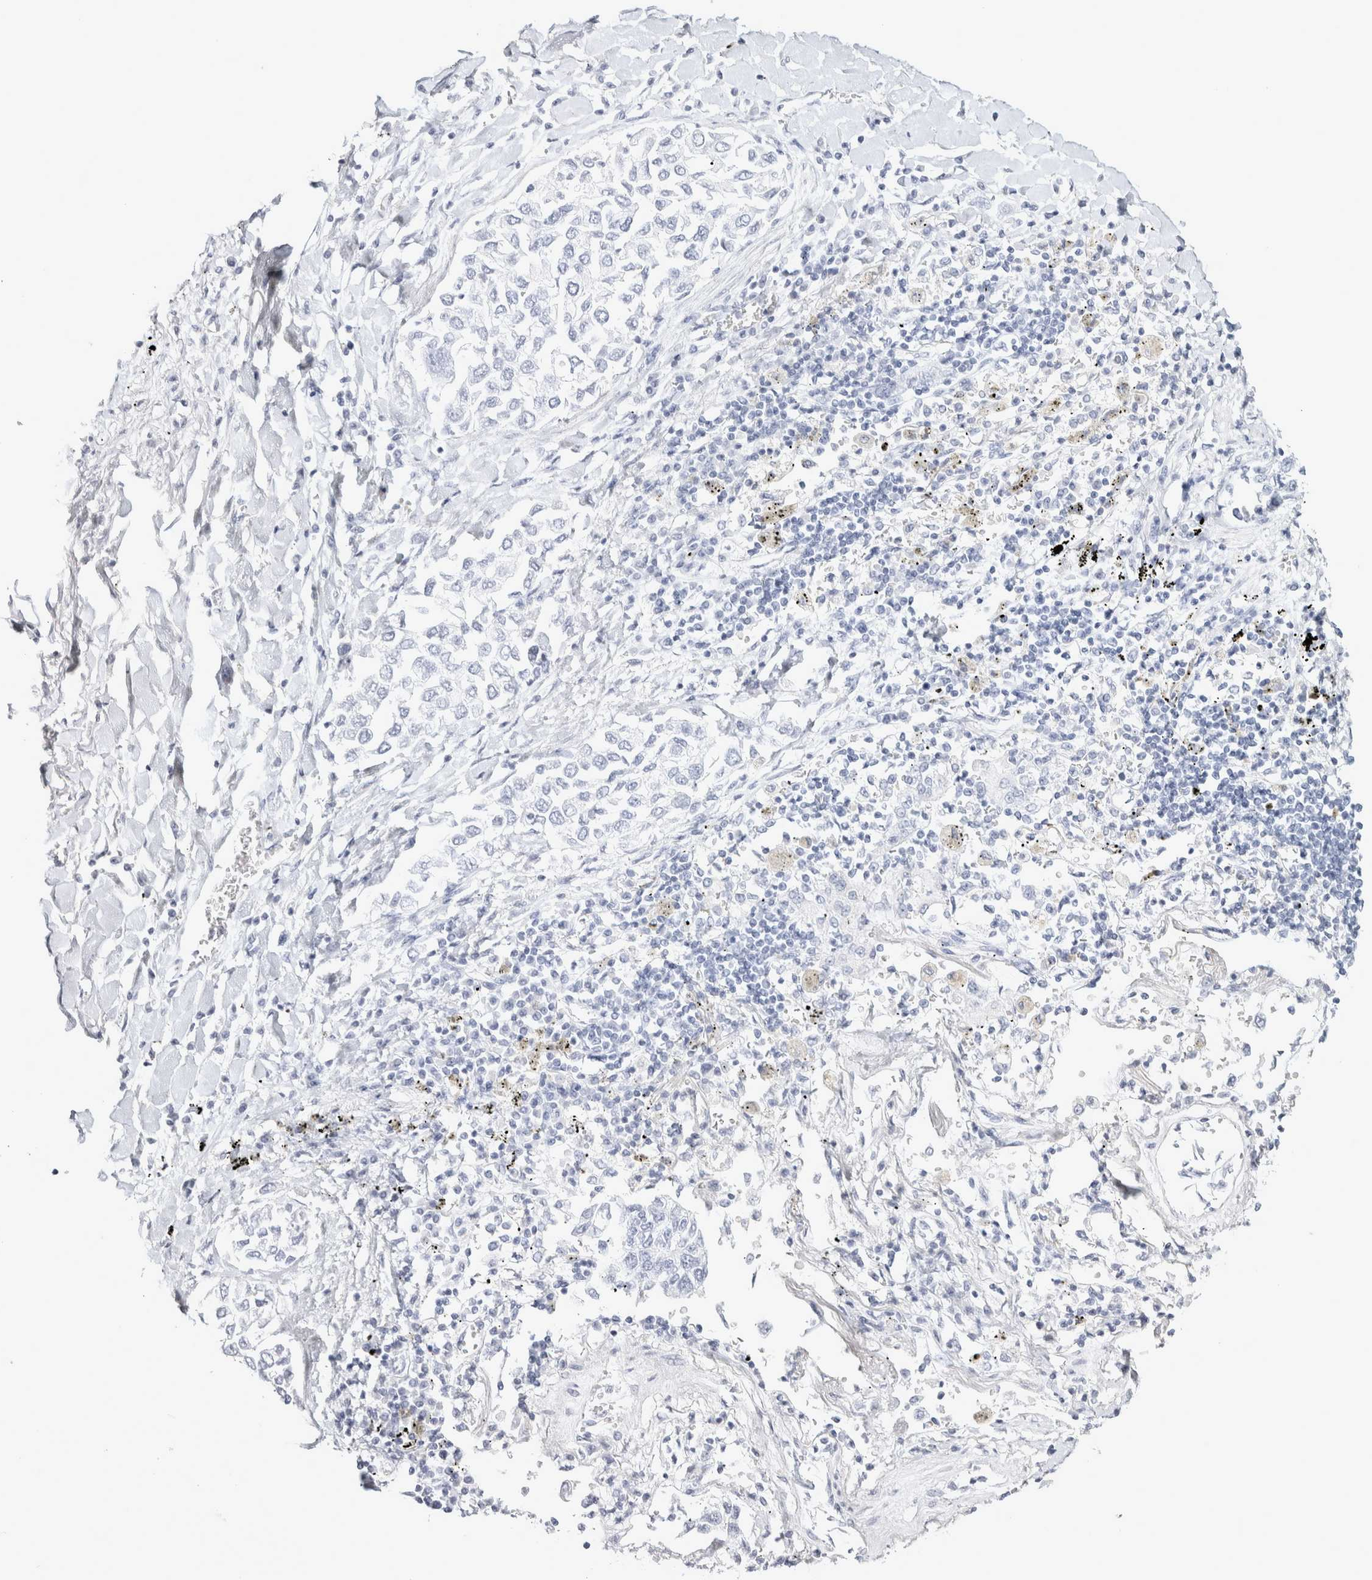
{"staining": {"intensity": "negative", "quantity": "none", "location": "none"}, "tissue": "lung cancer", "cell_type": "Tumor cells", "image_type": "cancer", "snomed": [{"axis": "morphology", "description": "Inflammation, NOS"}, {"axis": "morphology", "description": "Adenocarcinoma, NOS"}, {"axis": "topography", "description": "Lung"}], "caption": "IHC photomicrograph of neoplastic tissue: lung cancer (adenocarcinoma) stained with DAB (3,3'-diaminobenzidine) displays no significant protein staining in tumor cells.", "gene": "GARIN1A", "patient": {"sex": "male", "age": 63}}